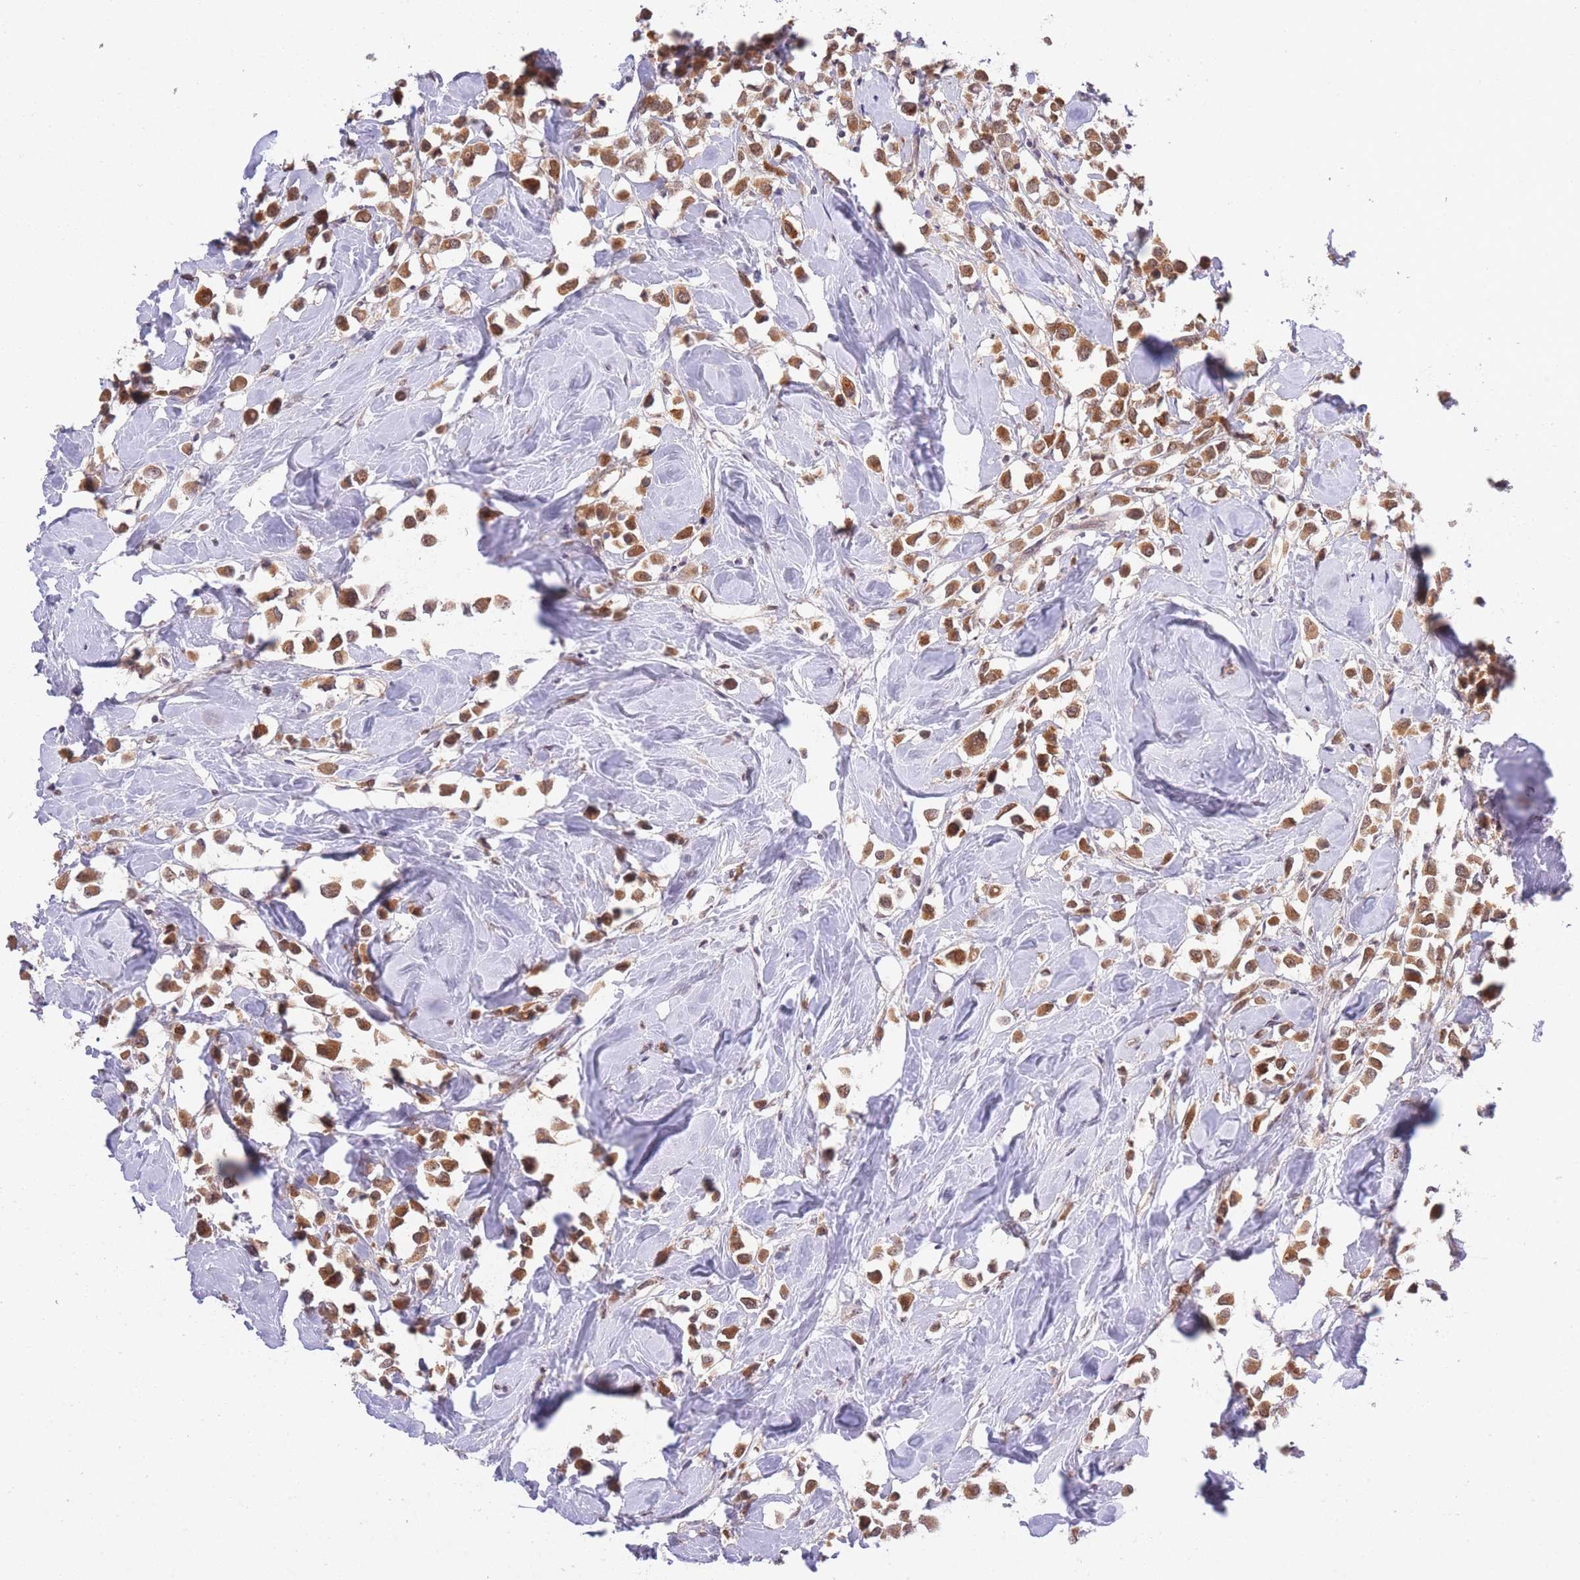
{"staining": {"intensity": "moderate", "quantity": ">75%", "location": "cytoplasmic/membranous,nuclear"}, "tissue": "breast cancer", "cell_type": "Tumor cells", "image_type": "cancer", "snomed": [{"axis": "morphology", "description": "Duct carcinoma"}, {"axis": "topography", "description": "Breast"}], "caption": "Invasive ductal carcinoma (breast) stained with immunohistochemistry displays moderate cytoplasmic/membranous and nuclear expression in approximately >75% of tumor cells. The staining was performed using DAB (3,3'-diaminobenzidine), with brown indicating positive protein expression. Nuclei are stained blue with hematoxylin.", "gene": "ELOA2", "patient": {"sex": "female", "age": 61}}